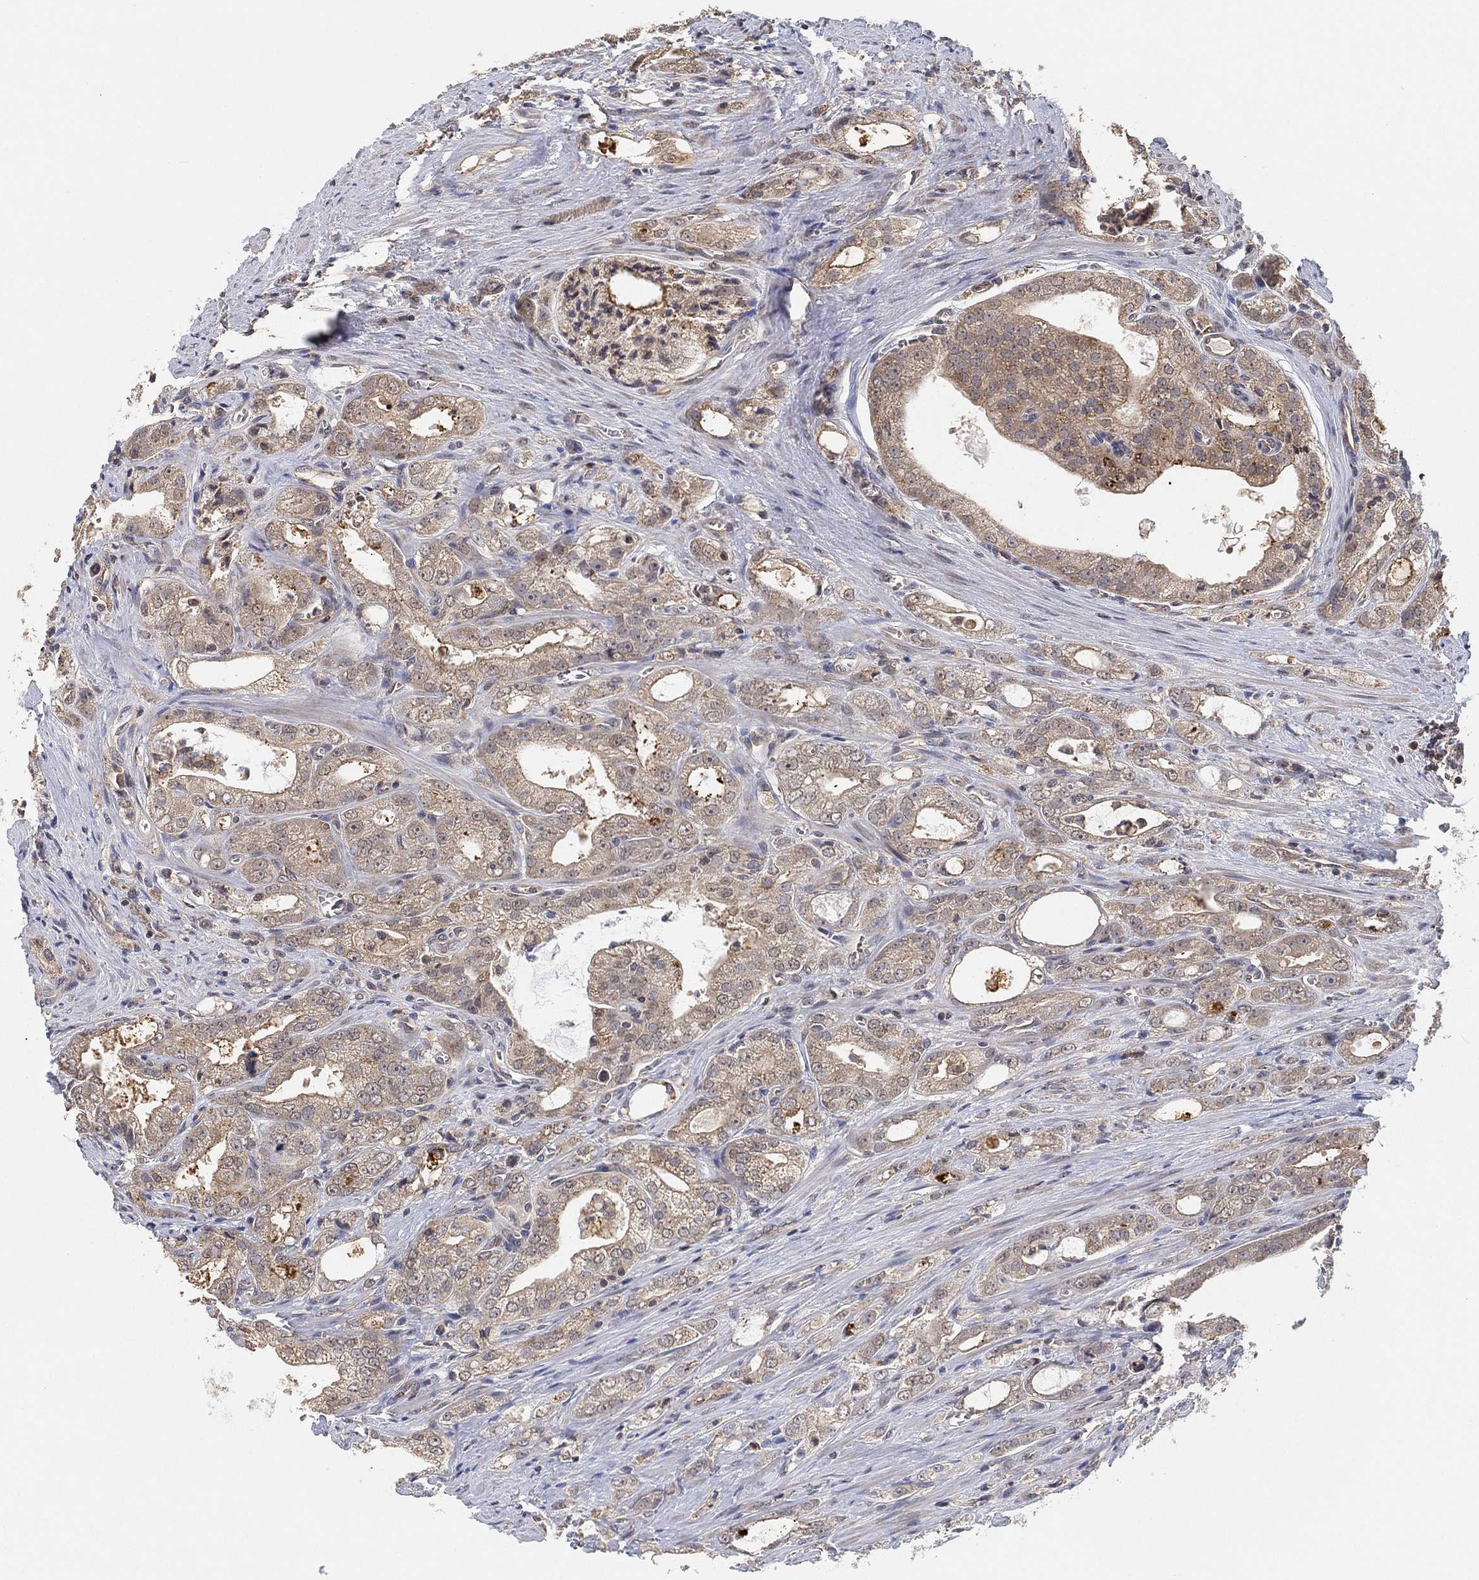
{"staining": {"intensity": "negative", "quantity": "none", "location": "none"}, "tissue": "prostate cancer", "cell_type": "Tumor cells", "image_type": "cancer", "snomed": [{"axis": "morphology", "description": "Adenocarcinoma, NOS"}, {"axis": "morphology", "description": "Adenocarcinoma, High grade"}, {"axis": "topography", "description": "Prostate"}], "caption": "An immunohistochemistry (IHC) photomicrograph of prostate adenocarcinoma is shown. There is no staining in tumor cells of prostate adenocarcinoma.", "gene": "CCDC43", "patient": {"sex": "male", "age": 70}}